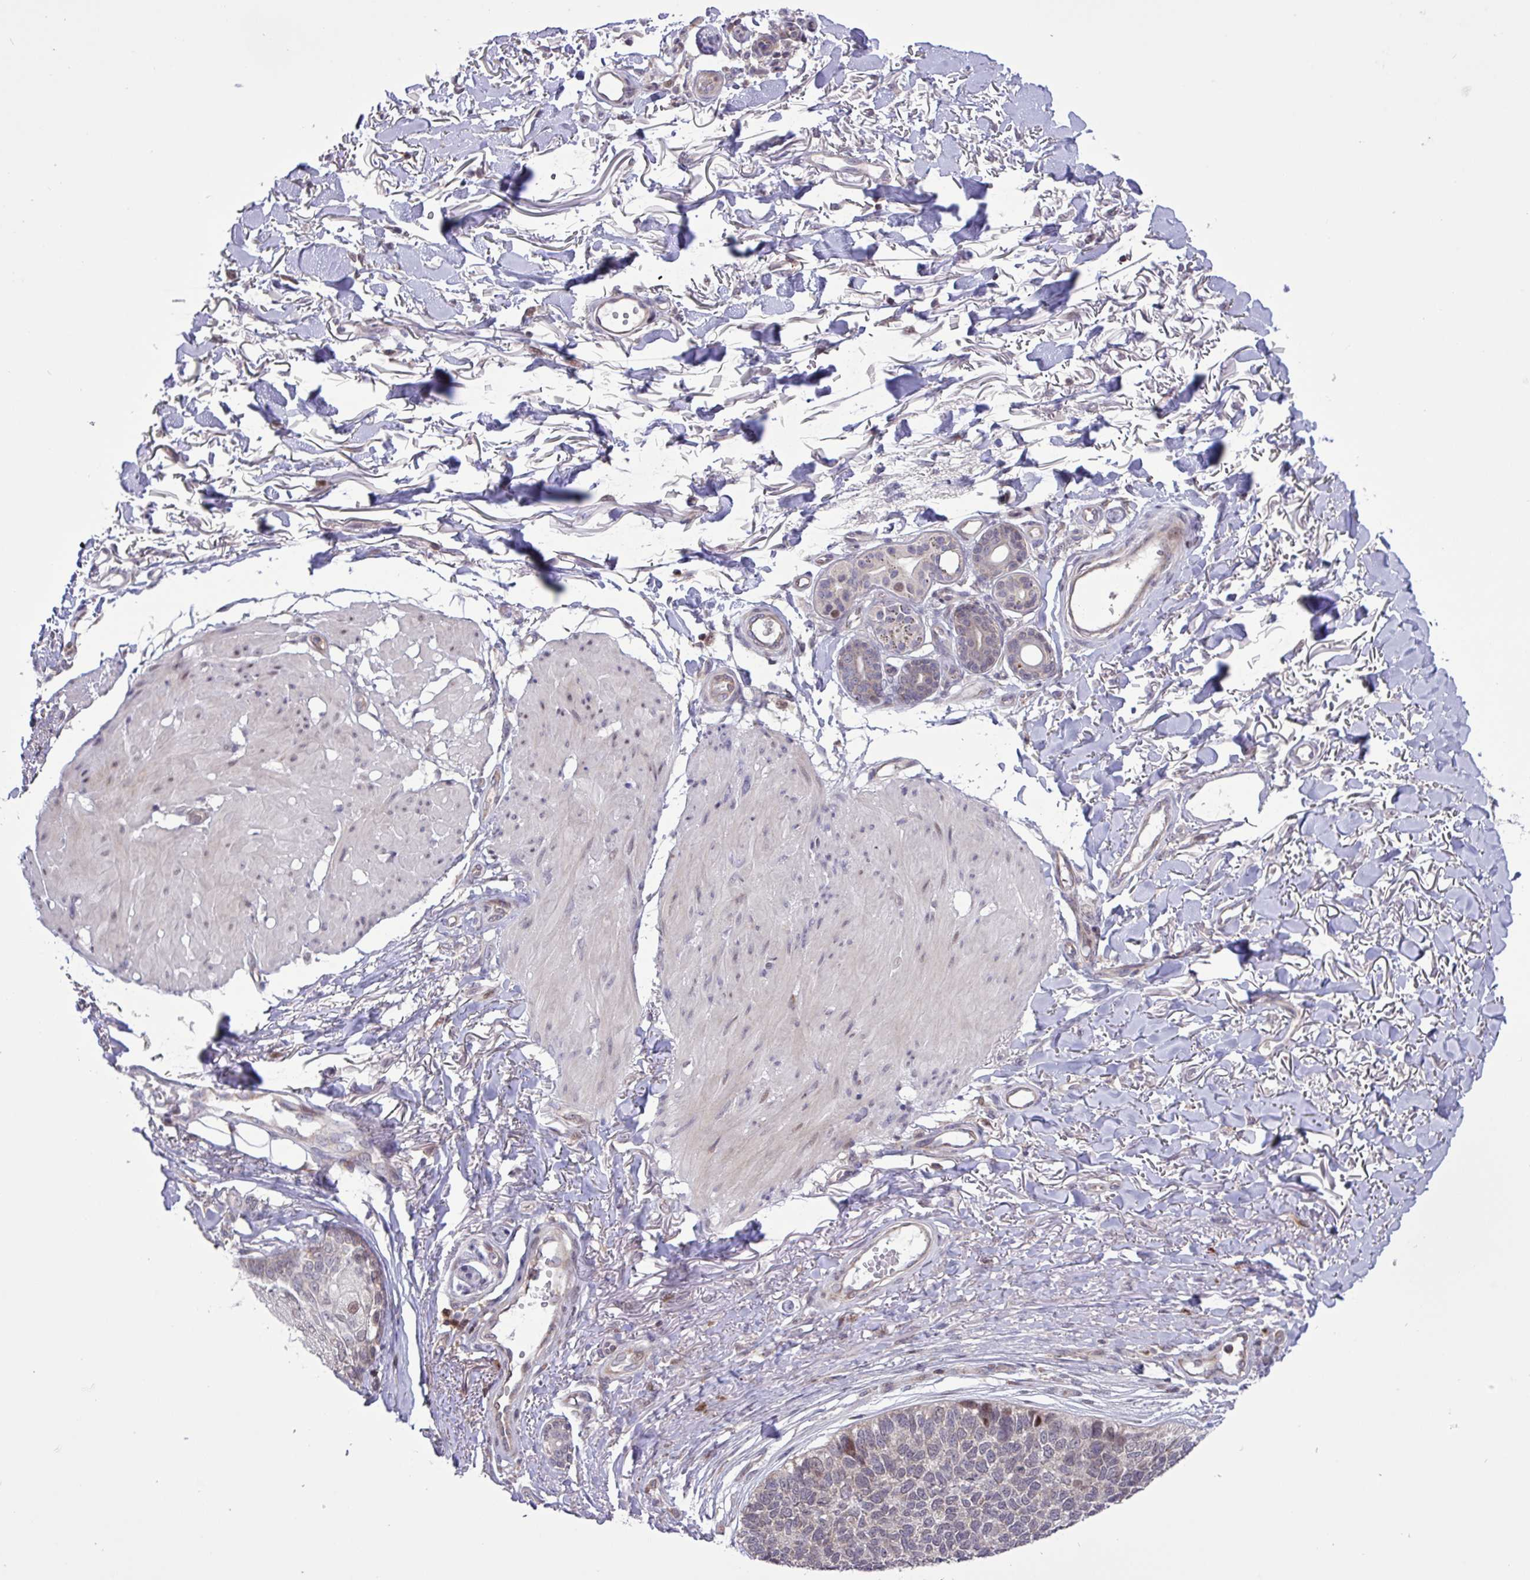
{"staining": {"intensity": "moderate", "quantity": "<25%", "location": "nuclear"}, "tissue": "skin cancer", "cell_type": "Tumor cells", "image_type": "cancer", "snomed": [{"axis": "morphology", "description": "Basal cell carcinoma"}, {"axis": "topography", "description": "Skin"}], "caption": "Tumor cells reveal low levels of moderate nuclear staining in approximately <25% of cells in human basal cell carcinoma (skin). The protein is stained brown, and the nuclei are stained in blue (DAB (3,3'-diaminobenzidine) IHC with brightfield microscopy, high magnification).", "gene": "RTL3", "patient": {"sex": "female", "age": 84}}